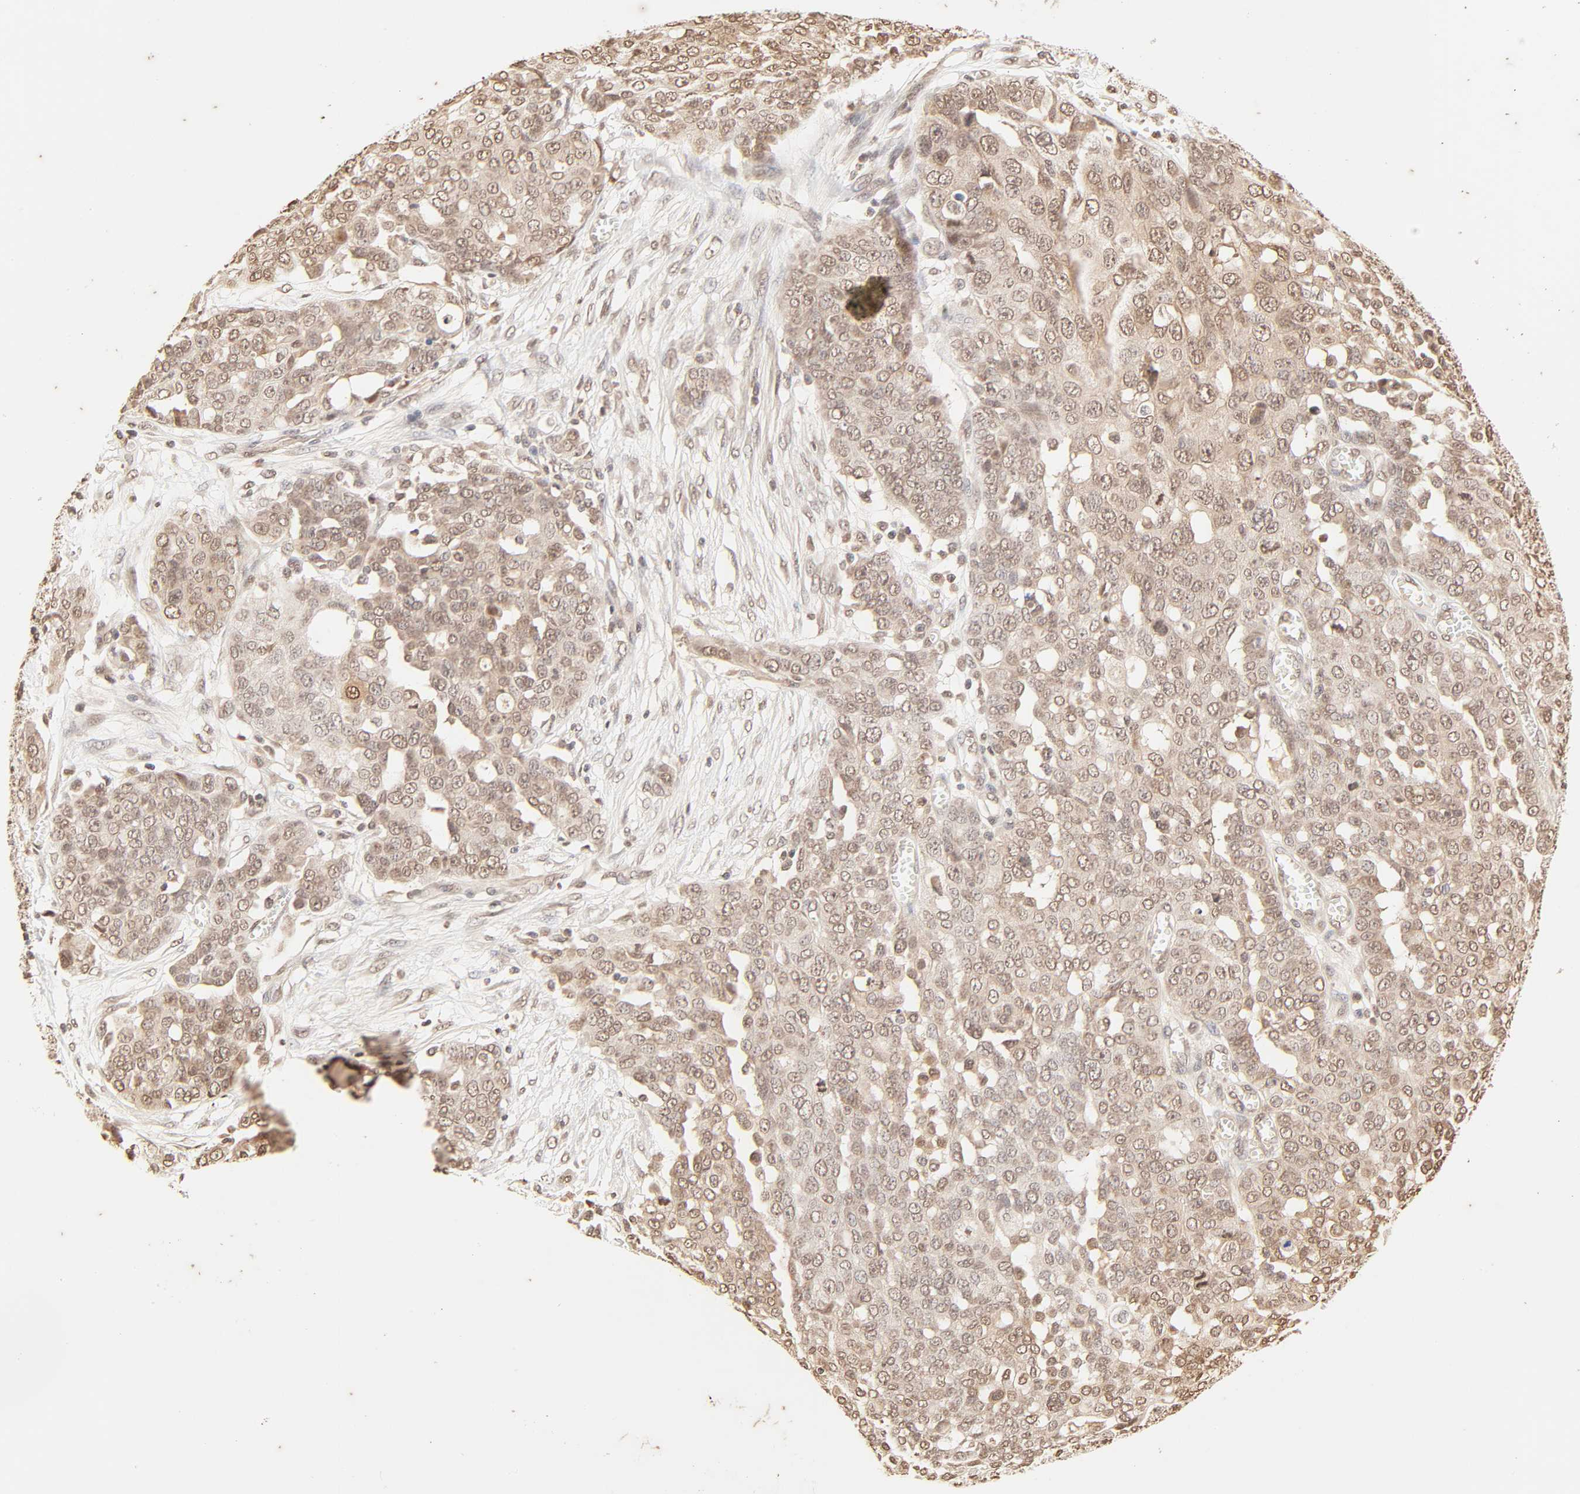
{"staining": {"intensity": "moderate", "quantity": ">75%", "location": "cytoplasmic/membranous,nuclear"}, "tissue": "ovarian cancer", "cell_type": "Tumor cells", "image_type": "cancer", "snomed": [{"axis": "morphology", "description": "Cystadenocarcinoma, serous, NOS"}, {"axis": "topography", "description": "Soft tissue"}, {"axis": "topography", "description": "Ovary"}], "caption": "Immunohistochemical staining of human ovarian serous cystadenocarcinoma exhibits medium levels of moderate cytoplasmic/membranous and nuclear protein expression in about >75% of tumor cells.", "gene": "TBL1X", "patient": {"sex": "female", "age": 57}}